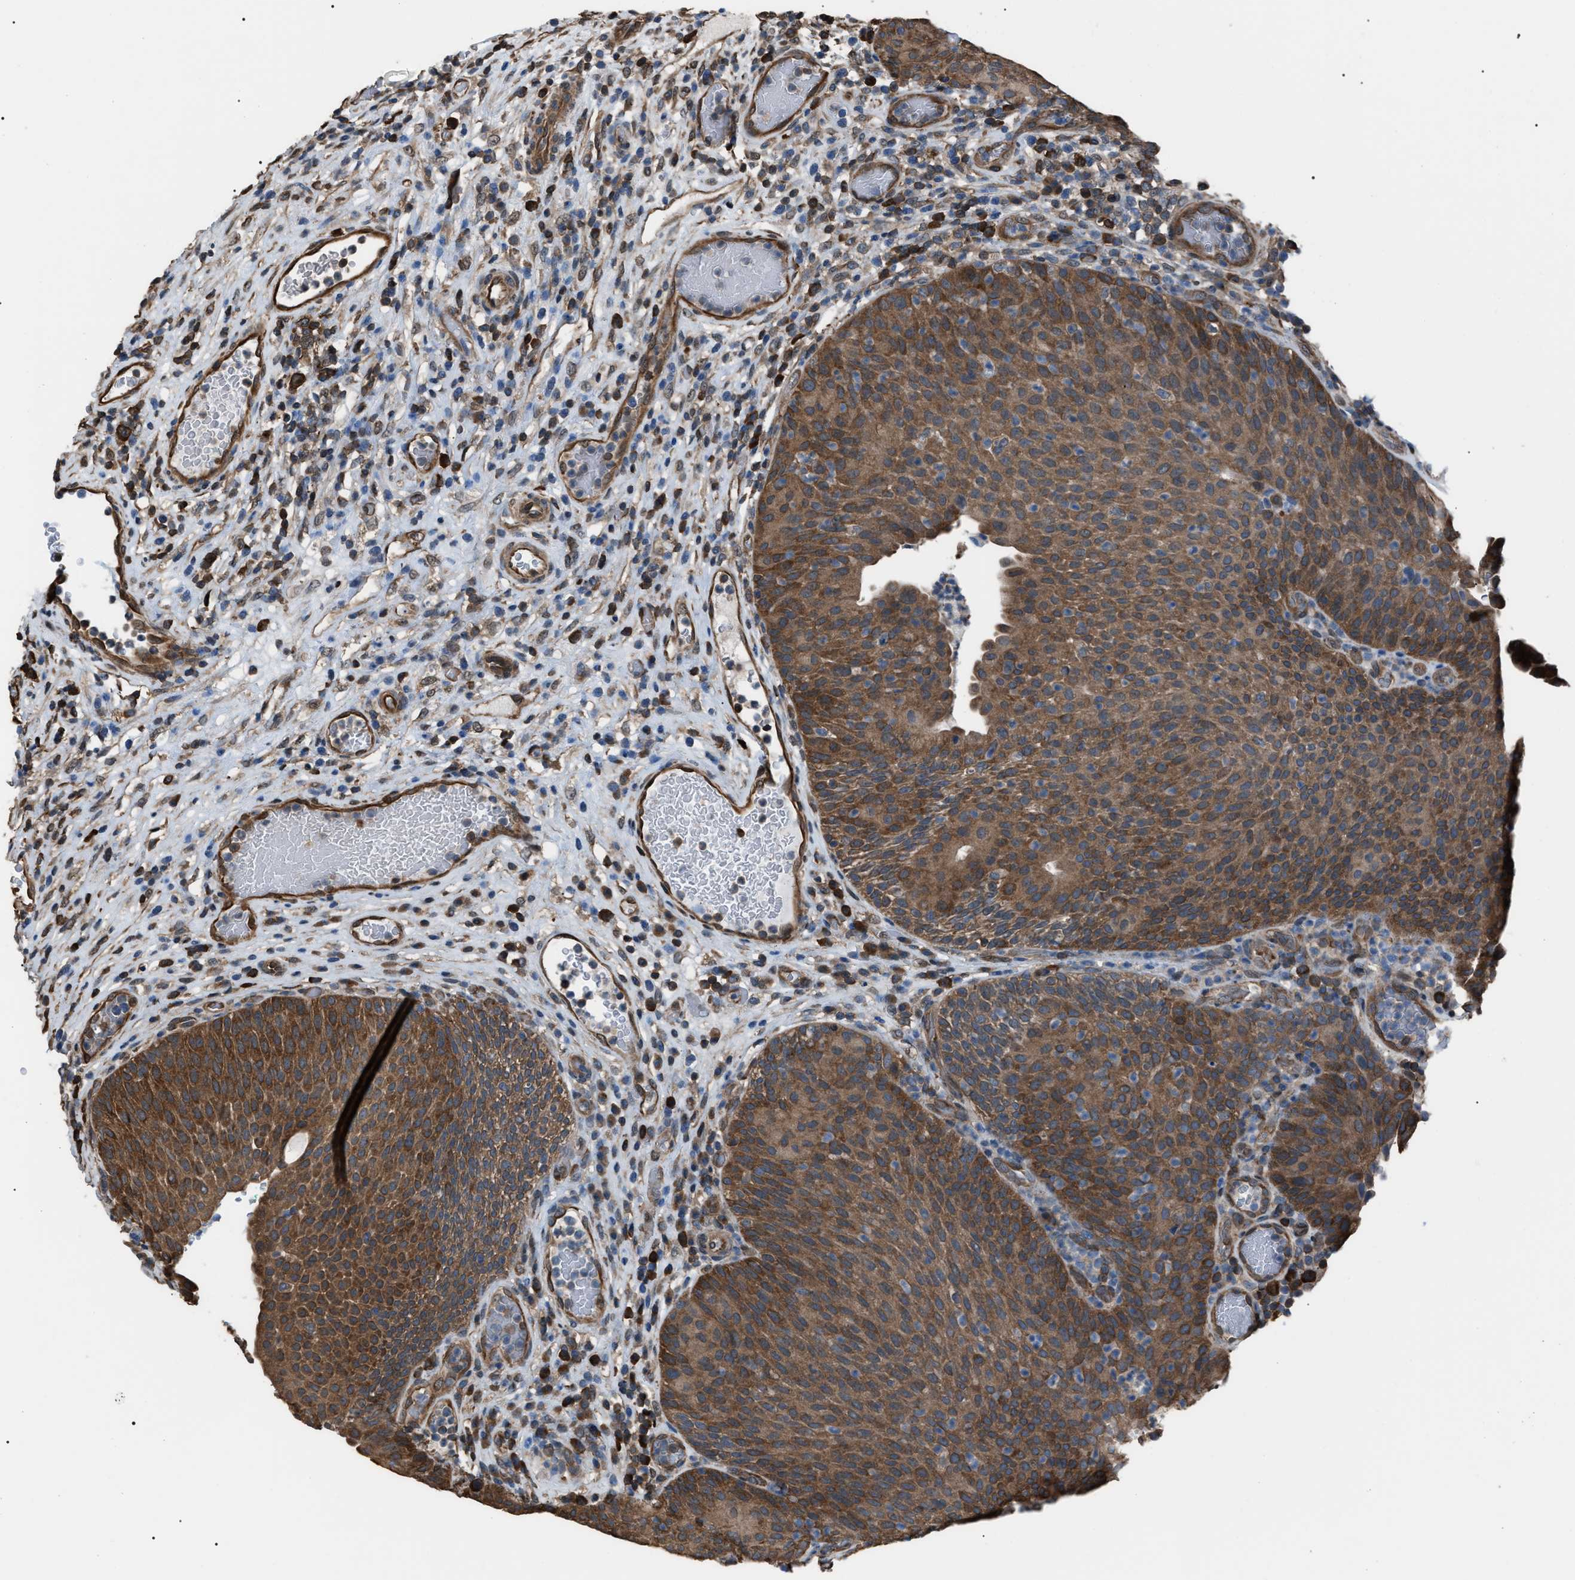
{"staining": {"intensity": "moderate", "quantity": ">75%", "location": "cytoplasmic/membranous"}, "tissue": "urothelial cancer", "cell_type": "Tumor cells", "image_type": "cancer", "snomed": [{"axis": "morphology", "description": "Urothelial carcinoma, Low grade"}, {"axis": "topography", "description": "Urinary bladder"}], "caption": "Immunohistochemistry (IHC) of human urothelial carcinoma (low-grade) displays medium levels of moderate cytoplasmic/membranous expression in approximately >75% of tumor cells. Nuclei are stained in blue.", "gene": "PDCD5", "patient": {"sex": "female", "age": 75}}